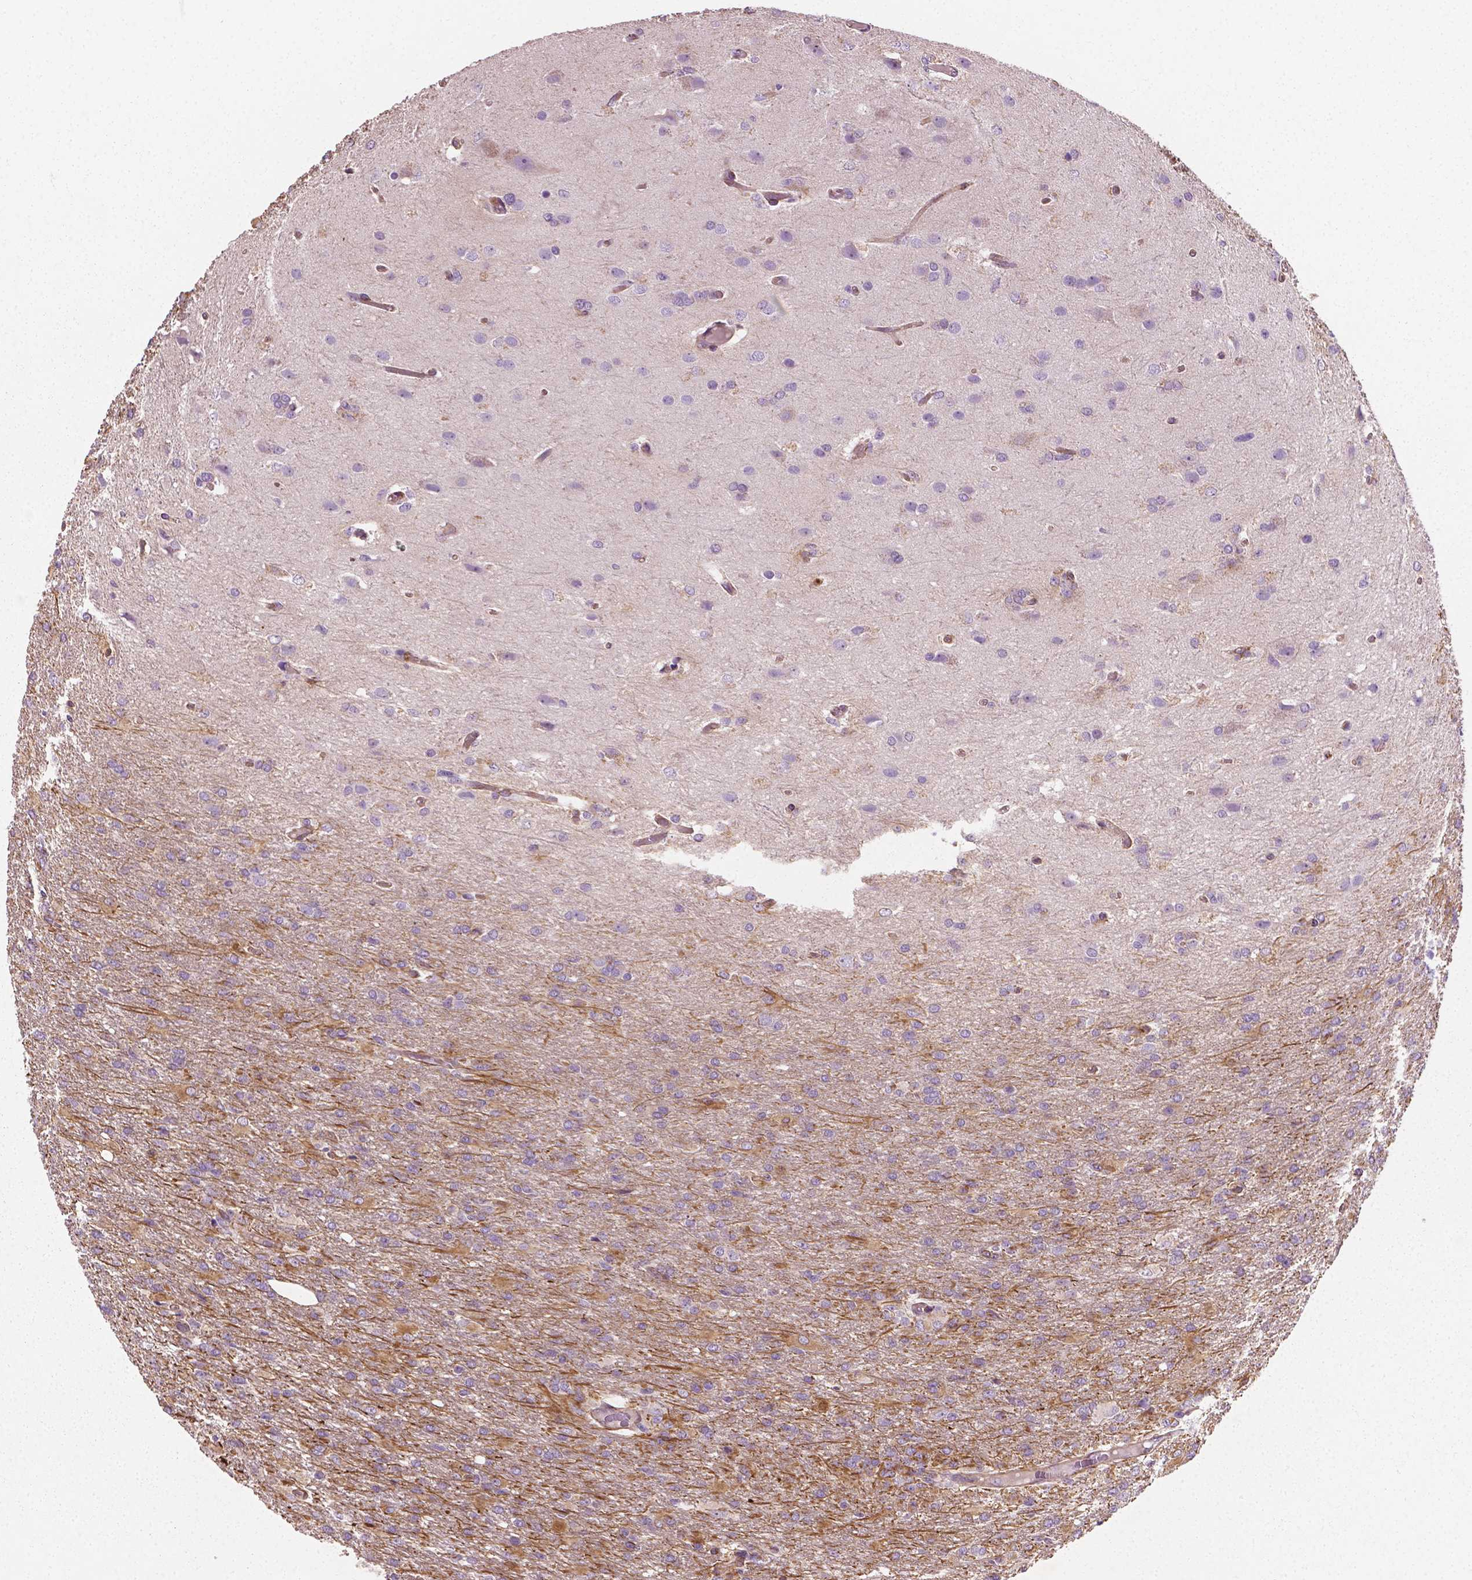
{"staining": {"intensity": "negative", "quantity": "none", "location": "none"}, "tissue": "glioma", "cell_type": "Tumor cells", "image_type": "cancer", "snomed": [{"axis": "morphology", "description": "Glioma, malignant, High grade"}, {"axis": "topography", "description": "Brain"}], "caption": "The image reveals no significant expression in tumor cells of glioma.", "gene": "PTX3", "patient": {"sex": "male", "age": 68}}